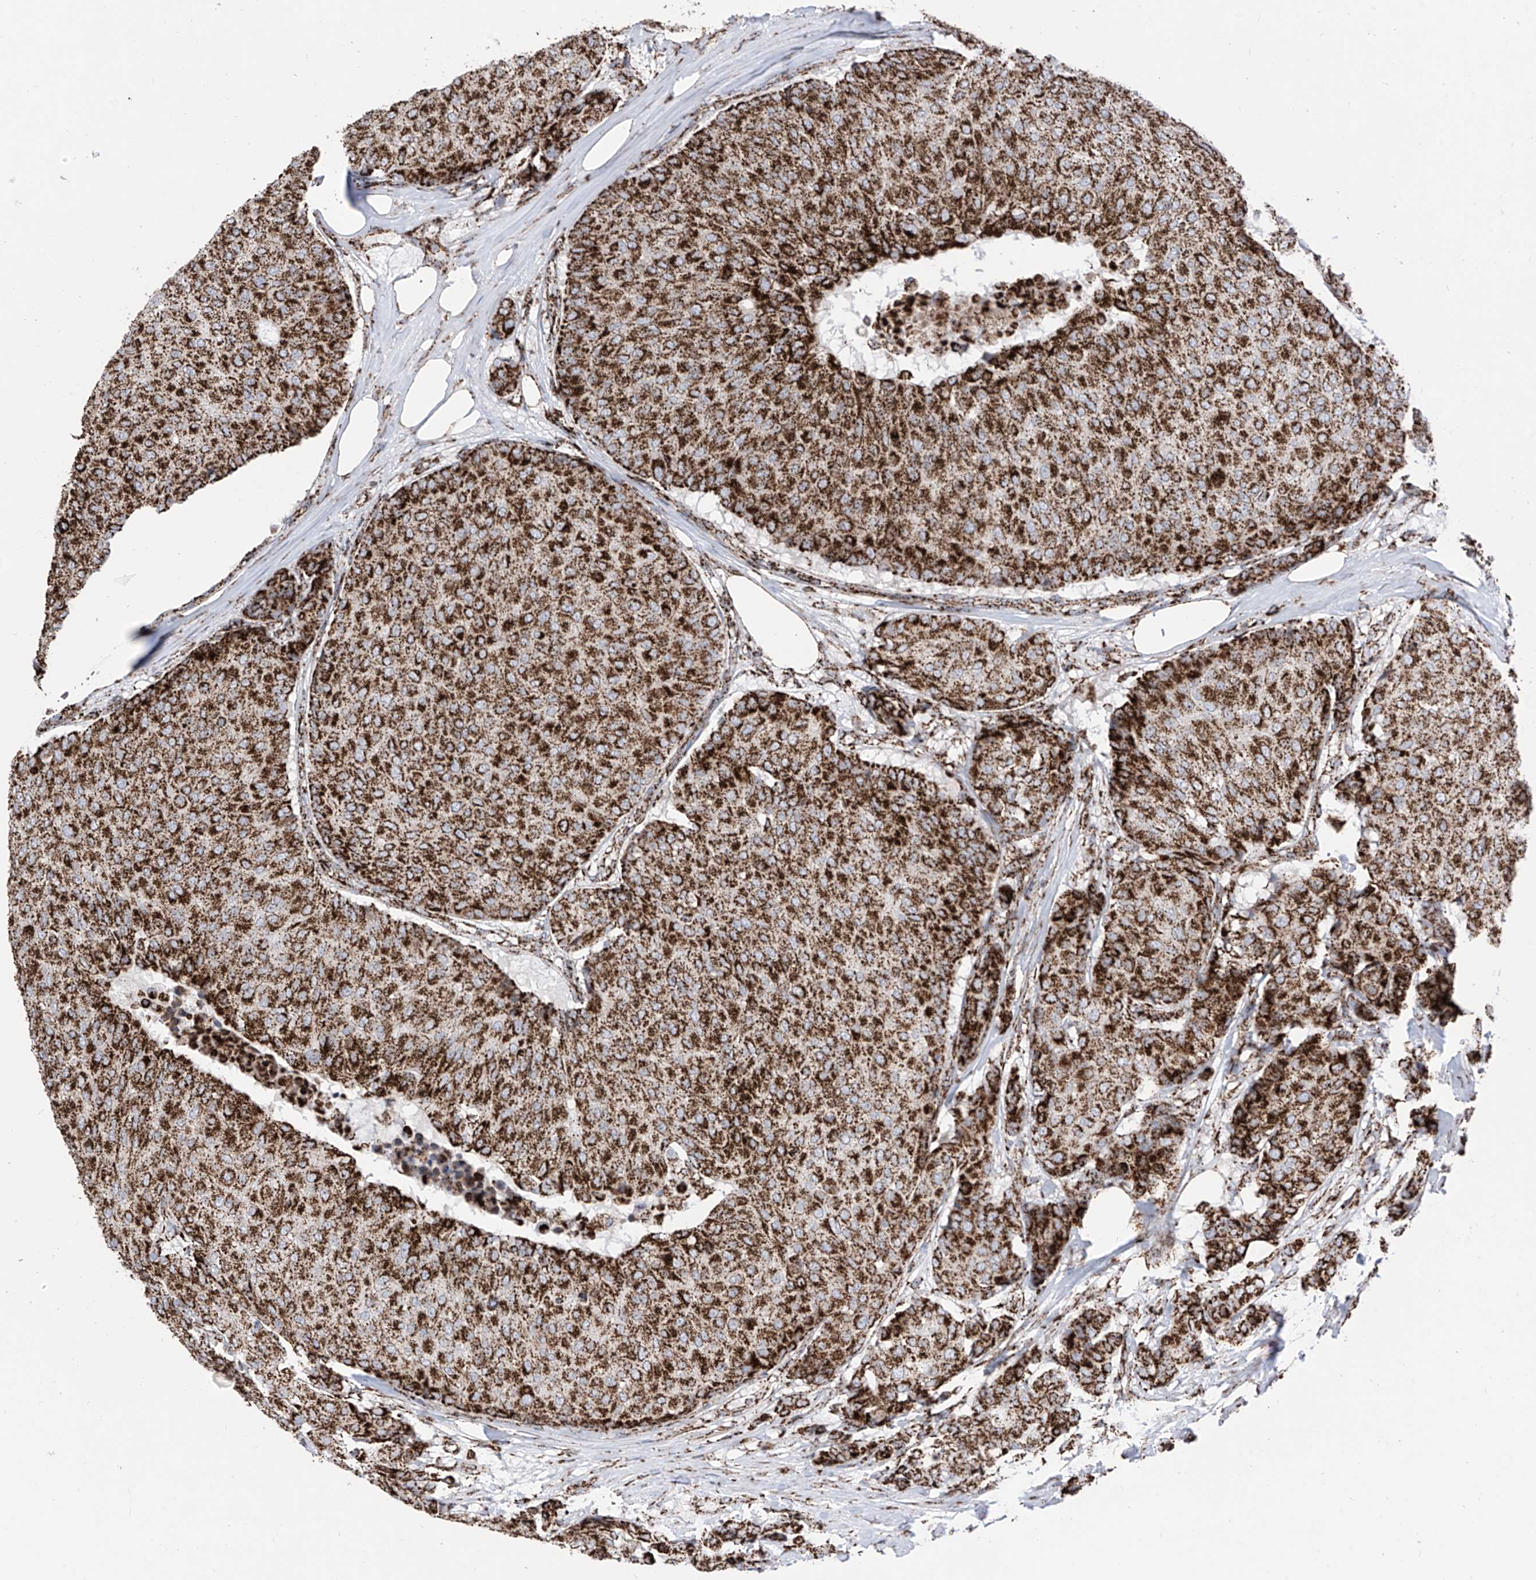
{"staining": {"intensity": "strong", "quantity": ">75%", "location": "cytoplasmic/membranous"}, "tissue": "breast cancer", "cell_type": "Tumor cells", "image_type": "cancer", "snomed": [{"axis": "morphology", "description": "Duct carcinoma"}, {"axis": "topography", "description": "Breast"}], "caption": "There is high levels of strong cytoplasmic/membranous staining in tumor cells of infiltrating ductal carcinoma (breast), as demonstrated by immunohistochemical staining (brown color).", "gene": "COX5B", "patient": {"sex": "female", "age": 75}}